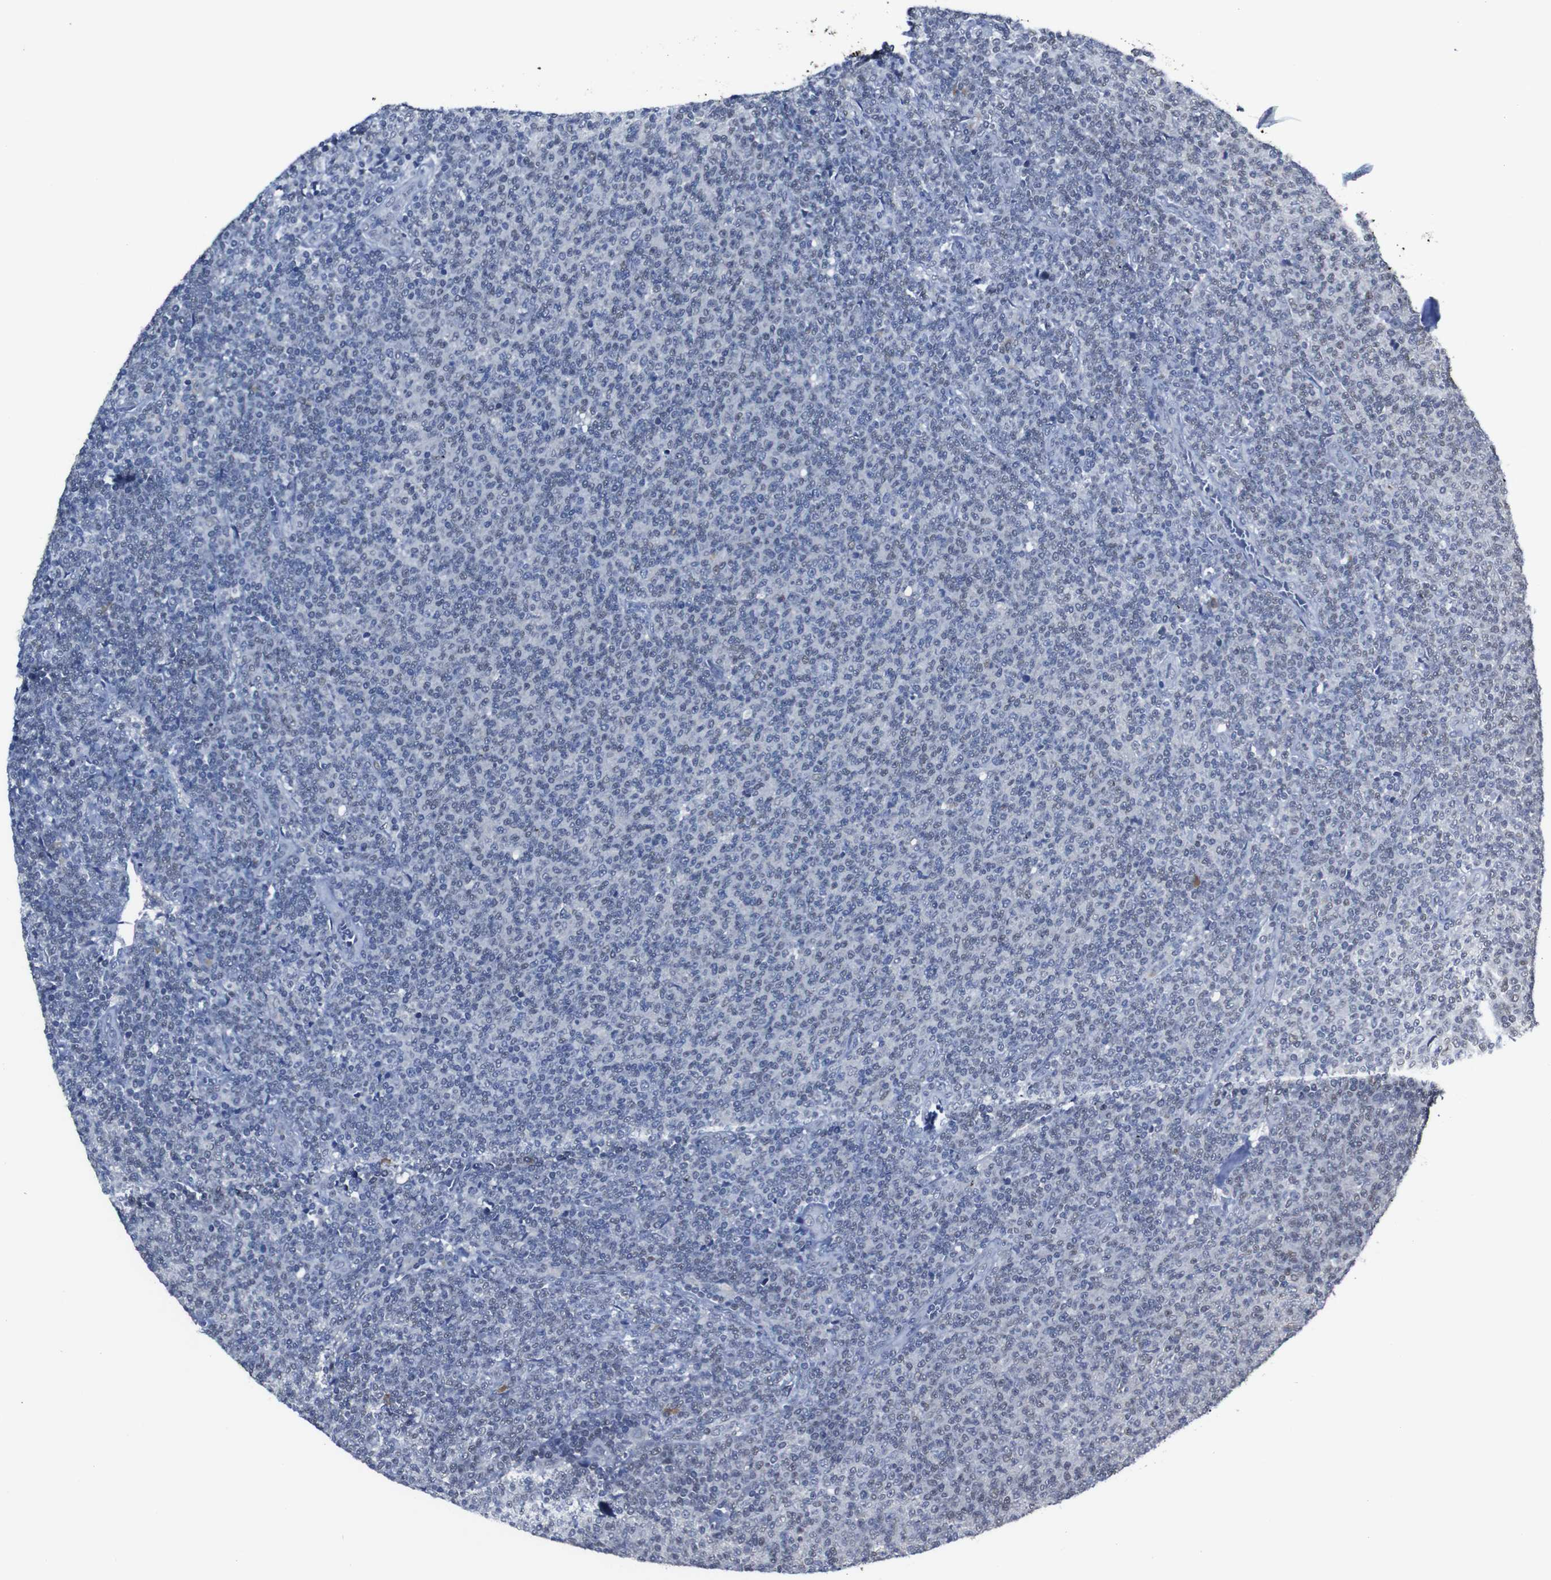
{"staining": {"intensity": "negative", "quantity": "none", "location": "none"}, "tissue": "lymphoma", "cell_type": "Tumor cells", "image_type": "cancer", "snomed": [{"axis": "morphology", "description": "Malignant lymphoma, non-Hodgkin's type, Low grade"}, {"axis": "topography", "description": "Lymph node"}], "caption": "Protein analysis of lymphoma exhibits no significant positivity in tumor cells.", "gene": "SEMA4B", "patient": {"sex": "male", "age": 66}}